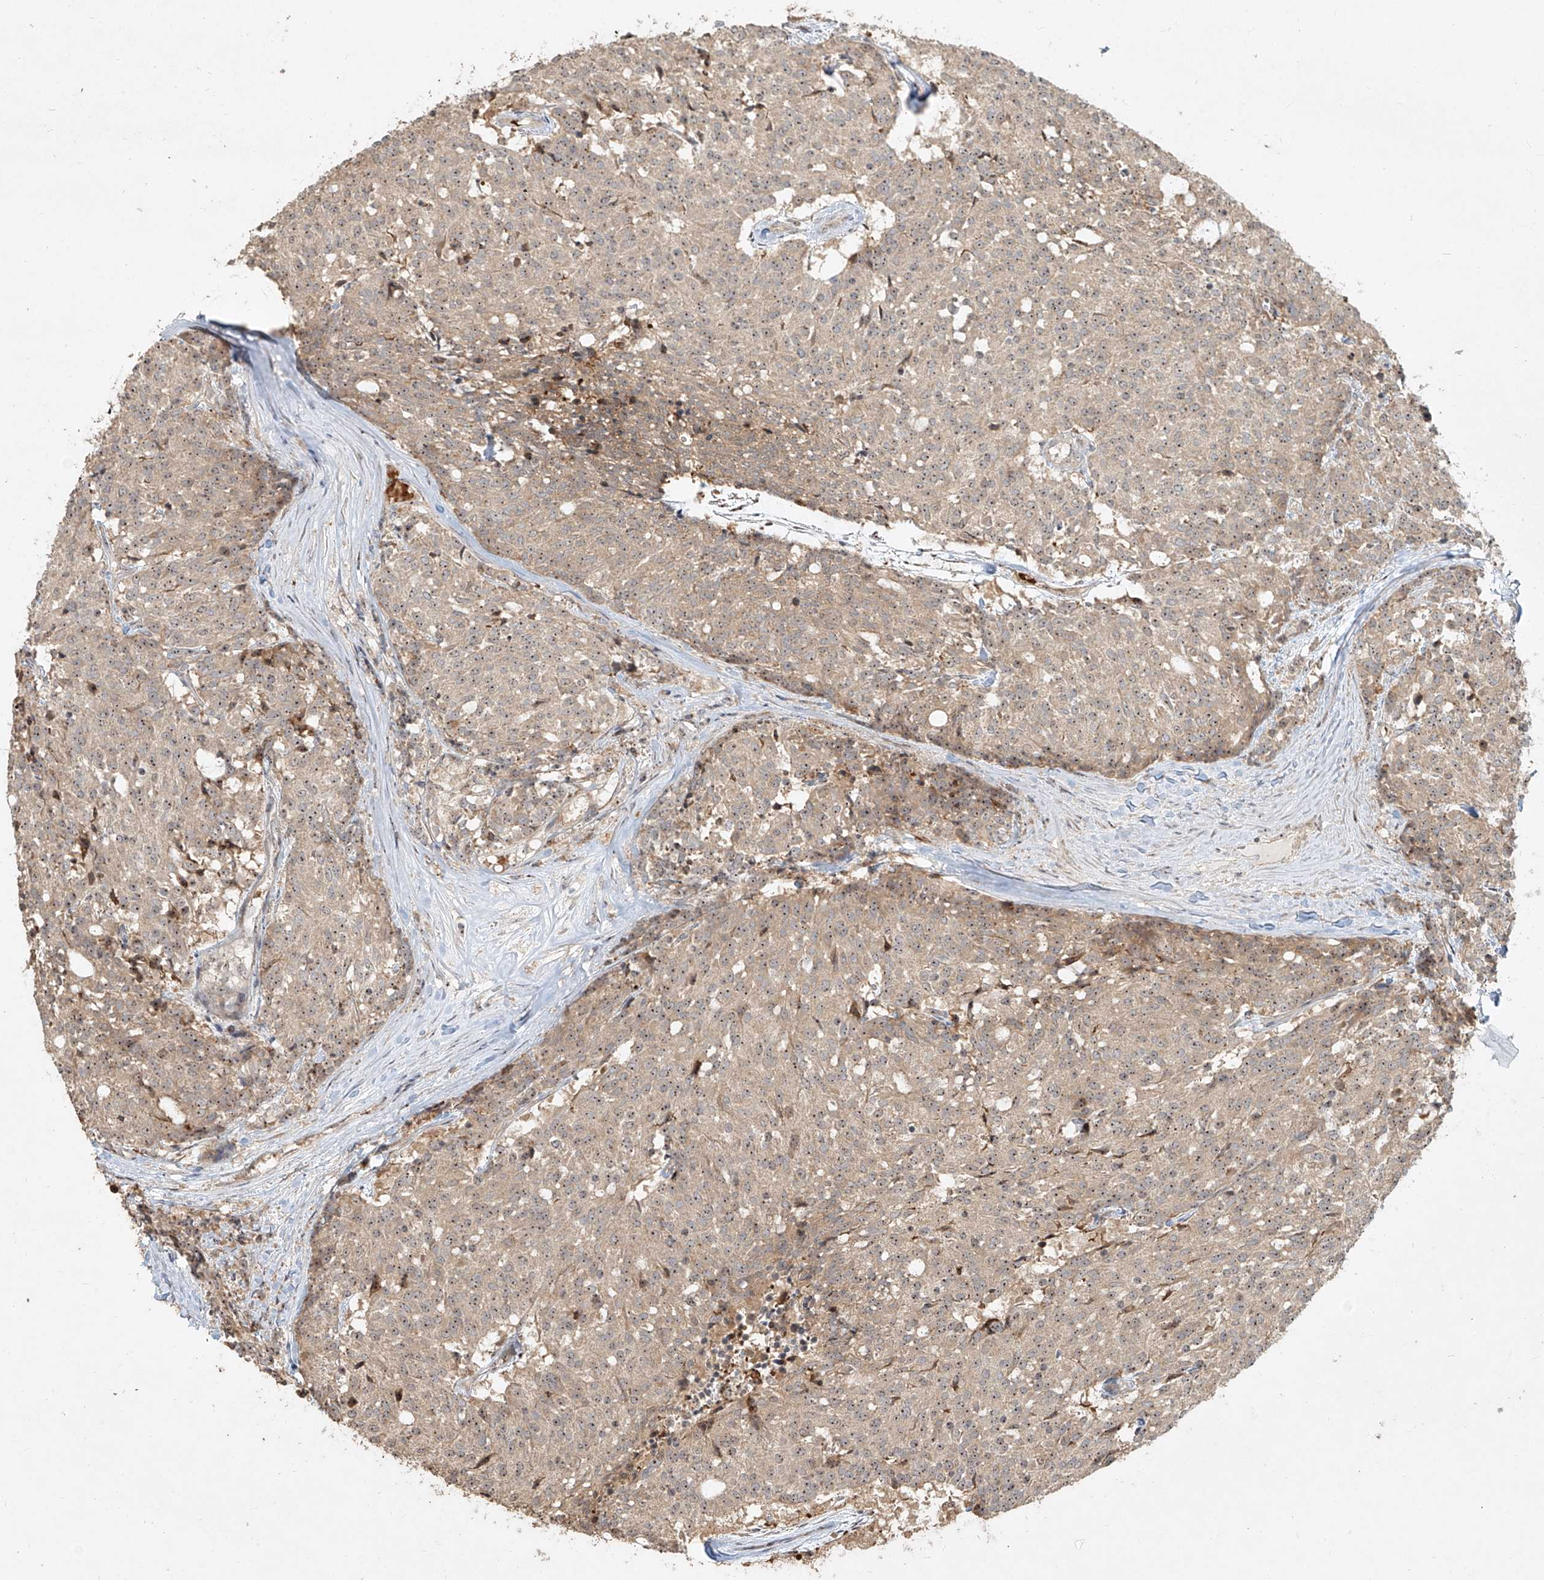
{"staining": {"intensity": "weak", "quantity": ">75%", "location": "cytoplasmic/membranous,nuclear"}, "tissue": "carcinoid", "cell_type": "Tumor cells", "image_type": "cancer", "snomed": [{"axis": "morphology", "description": "Carcinoid, malignant, NOS"}, {"axis": "topography", "description": "Pancreas"}], "caption": "Carcinoid (malignant) stained with a brown dye exhibits weak cytoplasmic/membranous and nuclear positive expression in approximately >75% of tumor cells.", "gene": "BYSL", "patient": {"sex": "female", "age": 54}}